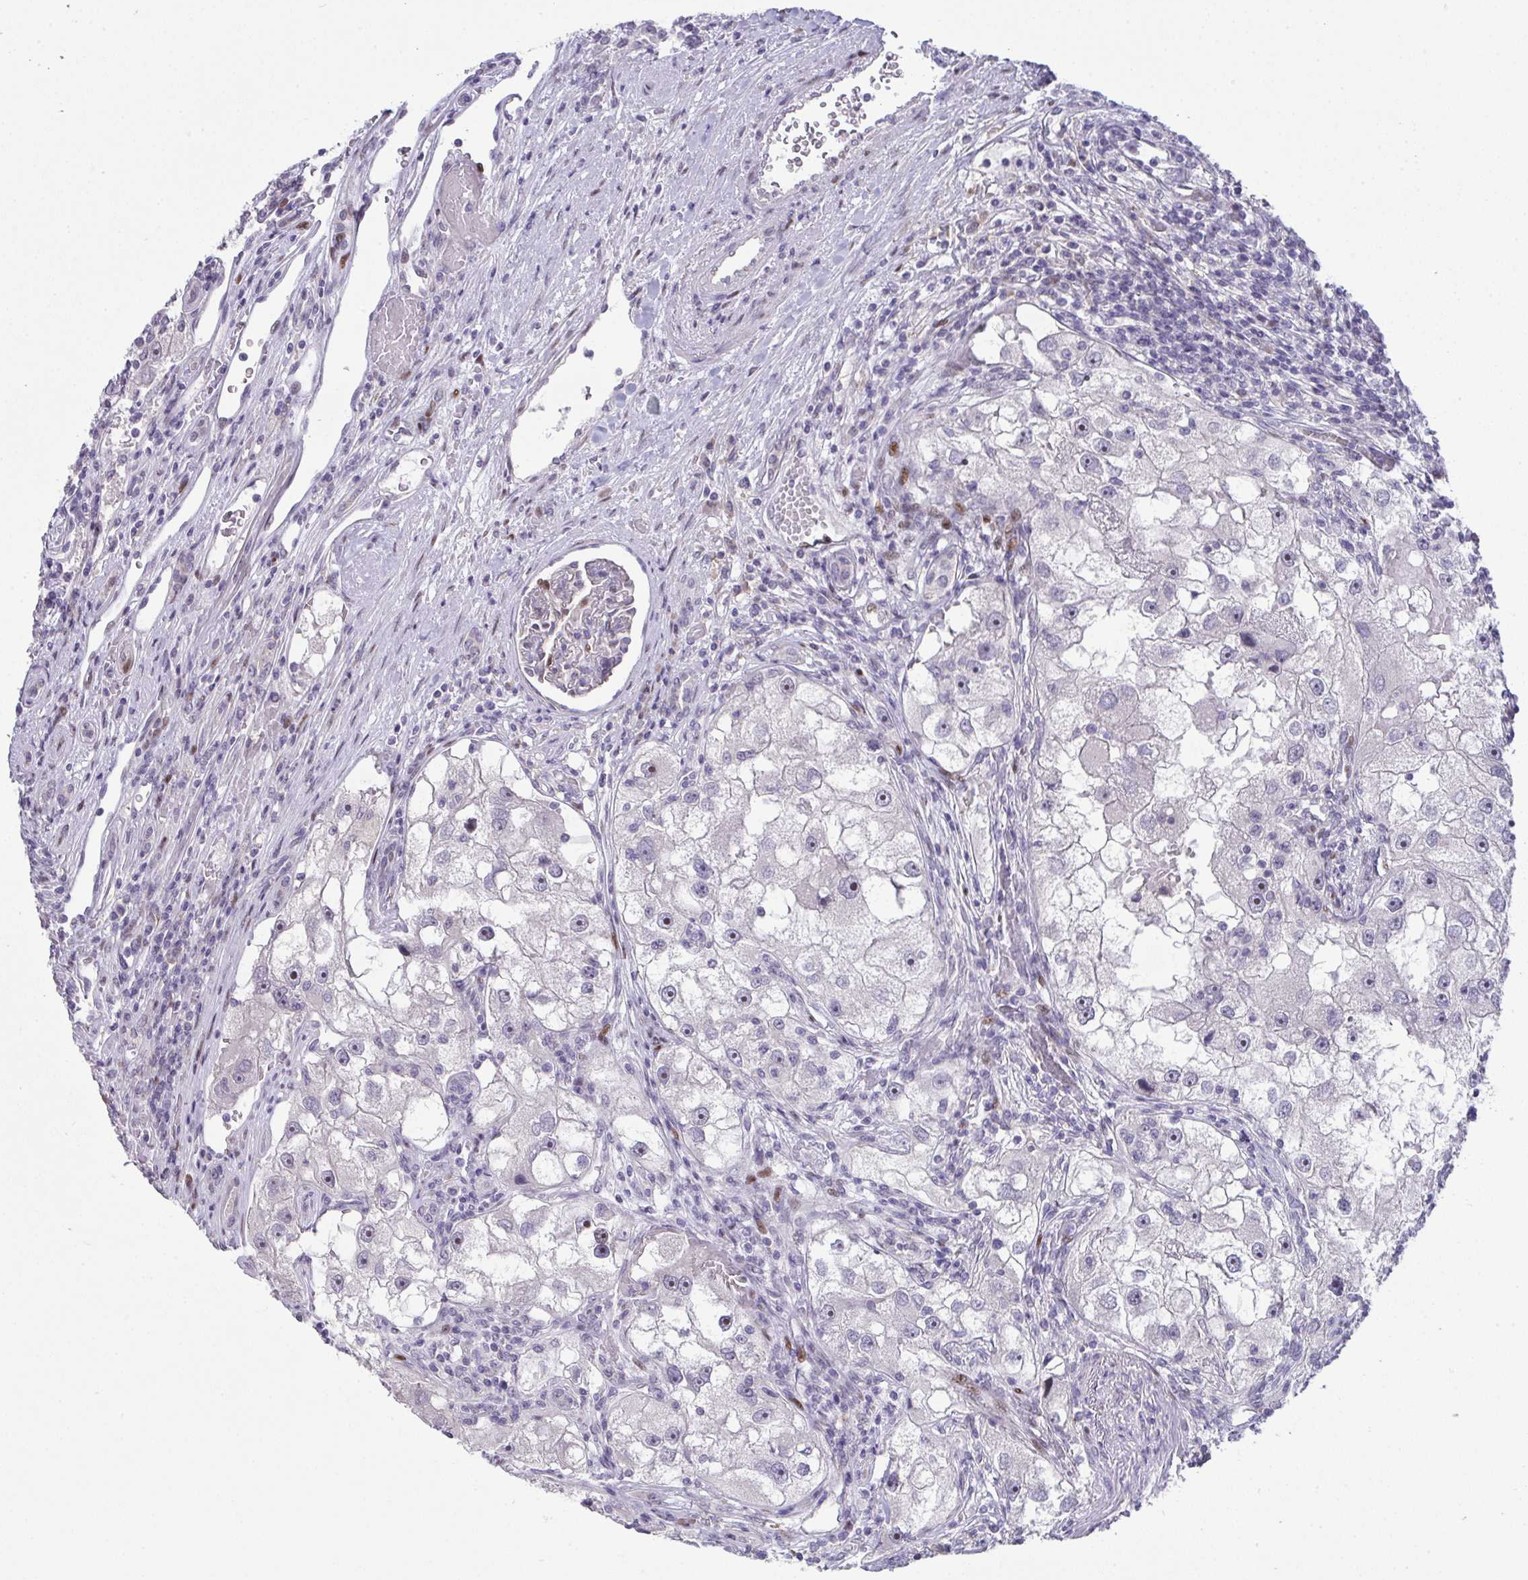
{"staining": {"intensity": "negative", "quantity": "none", "location": "none"}, "tissue": "renal cancer", "cell_type": "Tumor cells", "image_type": "cancer", "snomed": [{"axis": "morphology", "description": "Adenocarcinoma, NOS"}, {"axis": "topography", "description": "Kidney"}], "caption": "Immunohistochemistry (IHC) image of neoplastic tissue: human adenocarcinoma (renal) stained with DAB (3,3'-diaminobenzidine) shows no significant protein expression in tumor cells.", "gene": "GALNT16", "patient": {"sex": "male", "age": 63}}